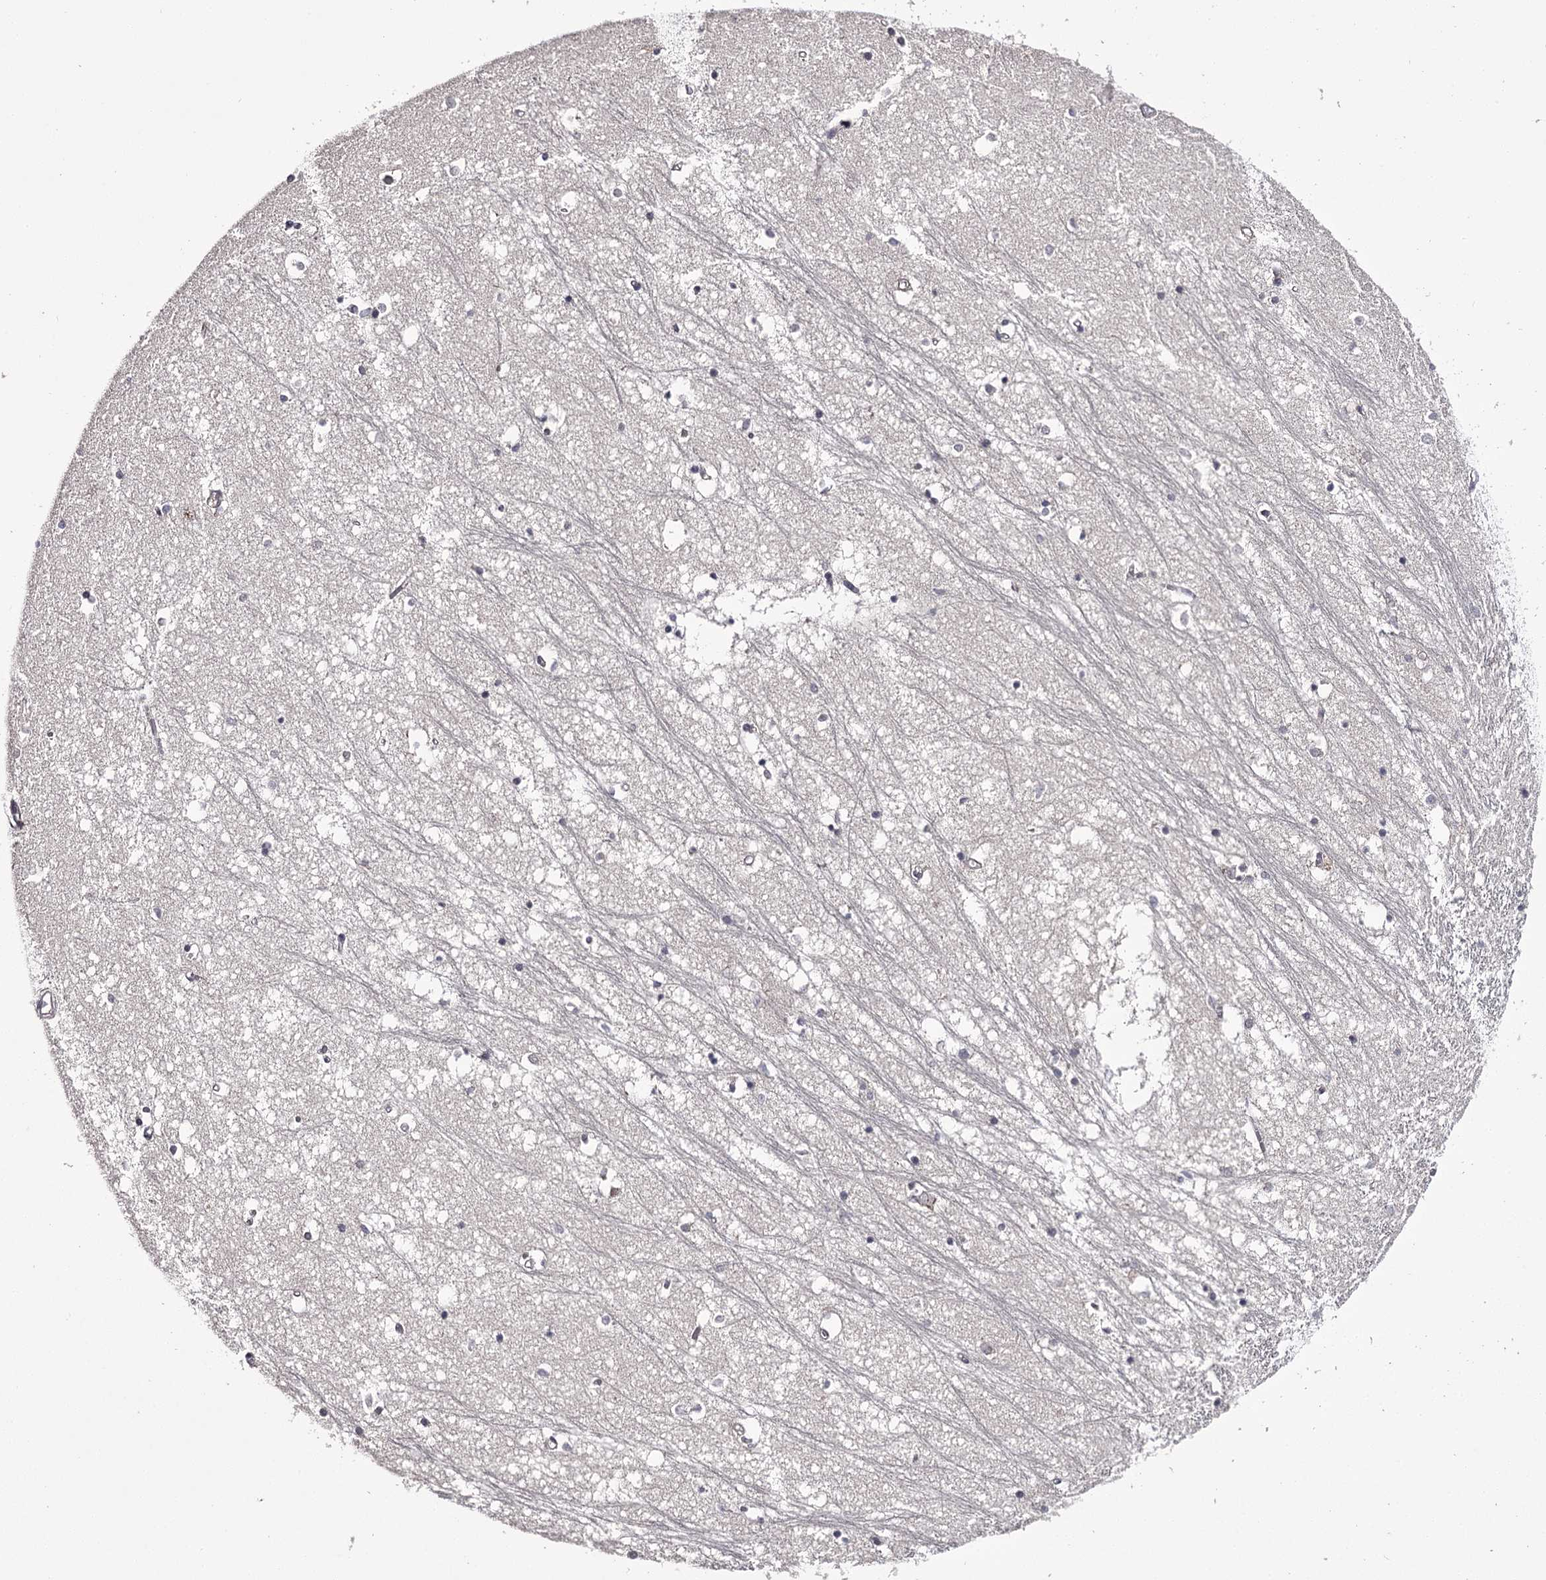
{"staining": {"intensity": "negative", "quantity": "none", "location": "none"}, "tissue": "hippocampus", "cell_type": "Glial cells", "image_type": "normal", "snomed": [{"axis": "morphology", "description": "Normal tissue, NOS"}, {"axis": "topography", "description": "Hippocampus"}], "caption": "Immunohistochemical staining of normal human hippocampus demonstrates no significant expression in glial cells. (Stains: DAB (3,3'-diaminobenzidine) IHC with hematoxylin counter stain, Microscopy: brightfield microscopy at high magnification).", "gene": "PRM2", "patient": {"sex": "male", "age": 70}}